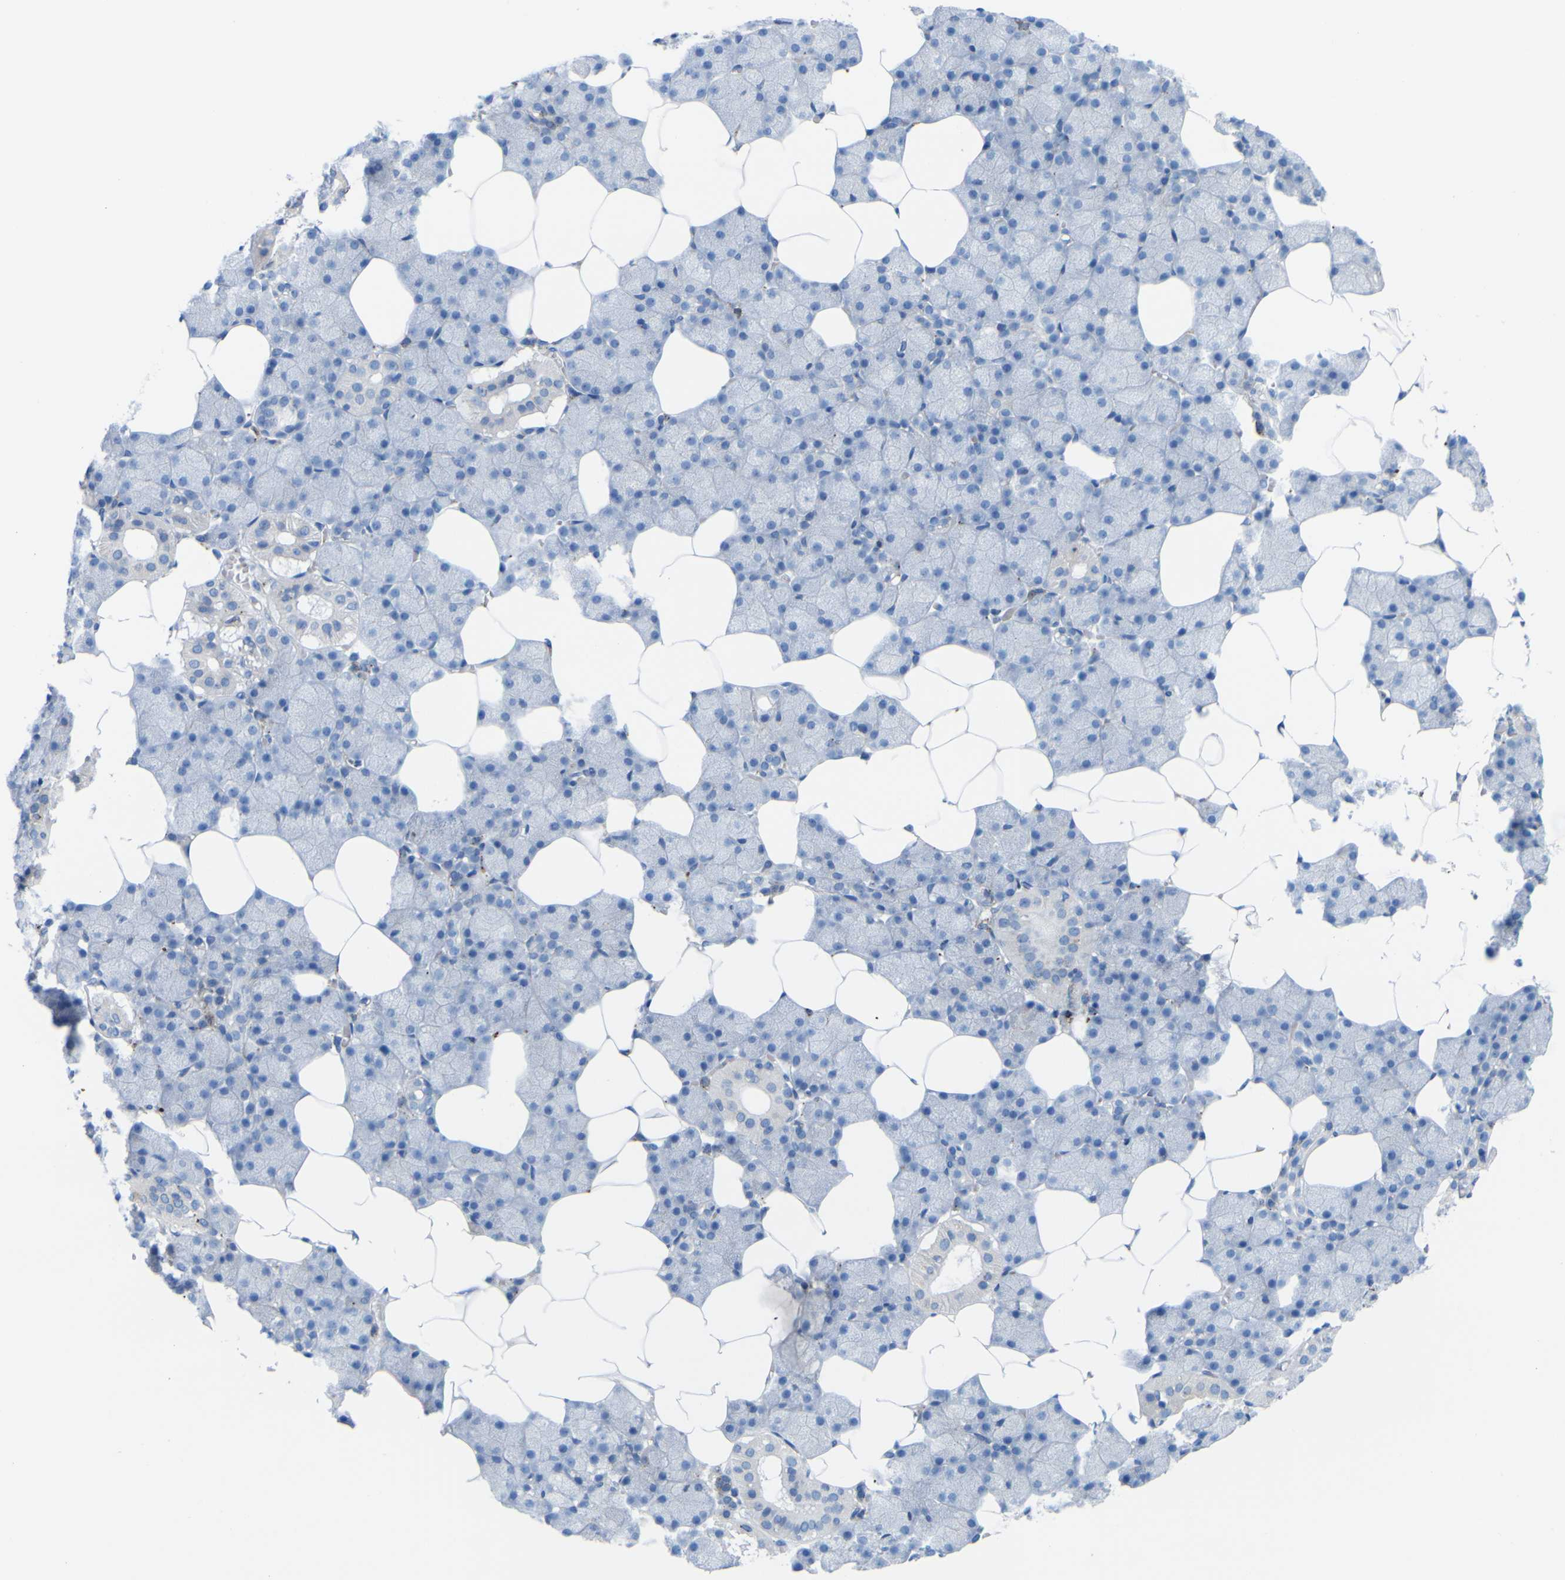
{"staining": {"intensity": "weak", "quantity": "<25%", "location": "cytoplasmic/membranous"}, "tissue": "salivary gland", "cell_type": "Glandular cells", "image_type": "normal", "snomed": [{"axis": "morphology", "description": "Normal tissue, NOS"}, {"axis": "topography", "description": "Salivary gland"}], "caption": "Micrograph shows no significant protein staining in glandular cells of normal salivary gland. (DAB (3,3'-diaminobenzidine) immunohistochemistry (IHC) with hematoxylin counter stain).", "gene": "PLD3", "patient": {"sex": "male", "age": 62}}